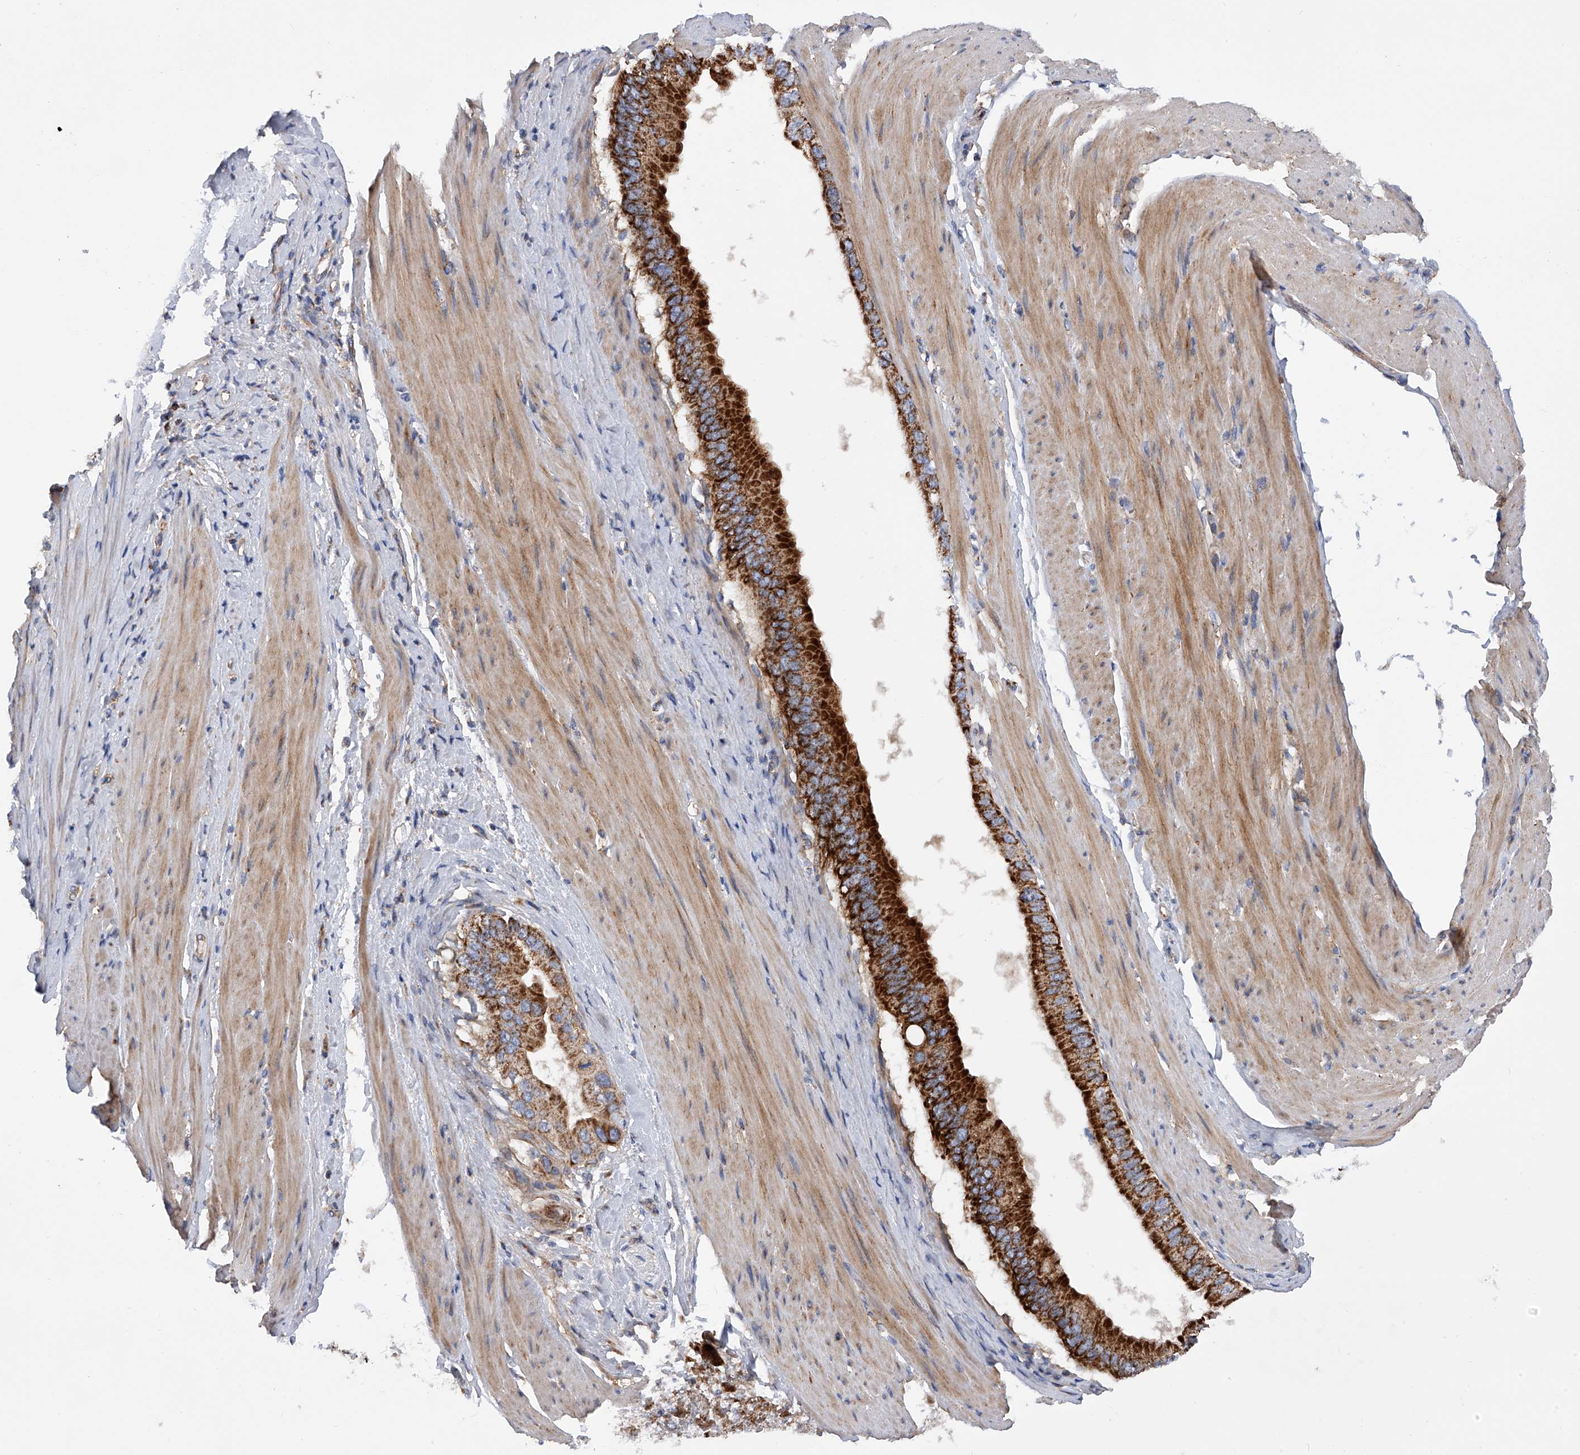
{"staining": {"intensity": "strong", "quantity": ">75%", "location": "cytoplasmic/membranous"}, "tissue": "pancreatic cancer", "cell_type": "Tumor cells", "image_type": "cancer", "snomed": [{"axis": "morphology", "description": "Adenocarcinoma, NOS"}, {"axis": "topography", "description": "Pancreas"}], "caption": "Pancreatic cancer stained with a brown dye demonstrates strong cytoplasmic/membranous positive staining in about >75% of tumor cells.", "gene": "PDSS2", "patient": {"sex": "female", "age": 56}}